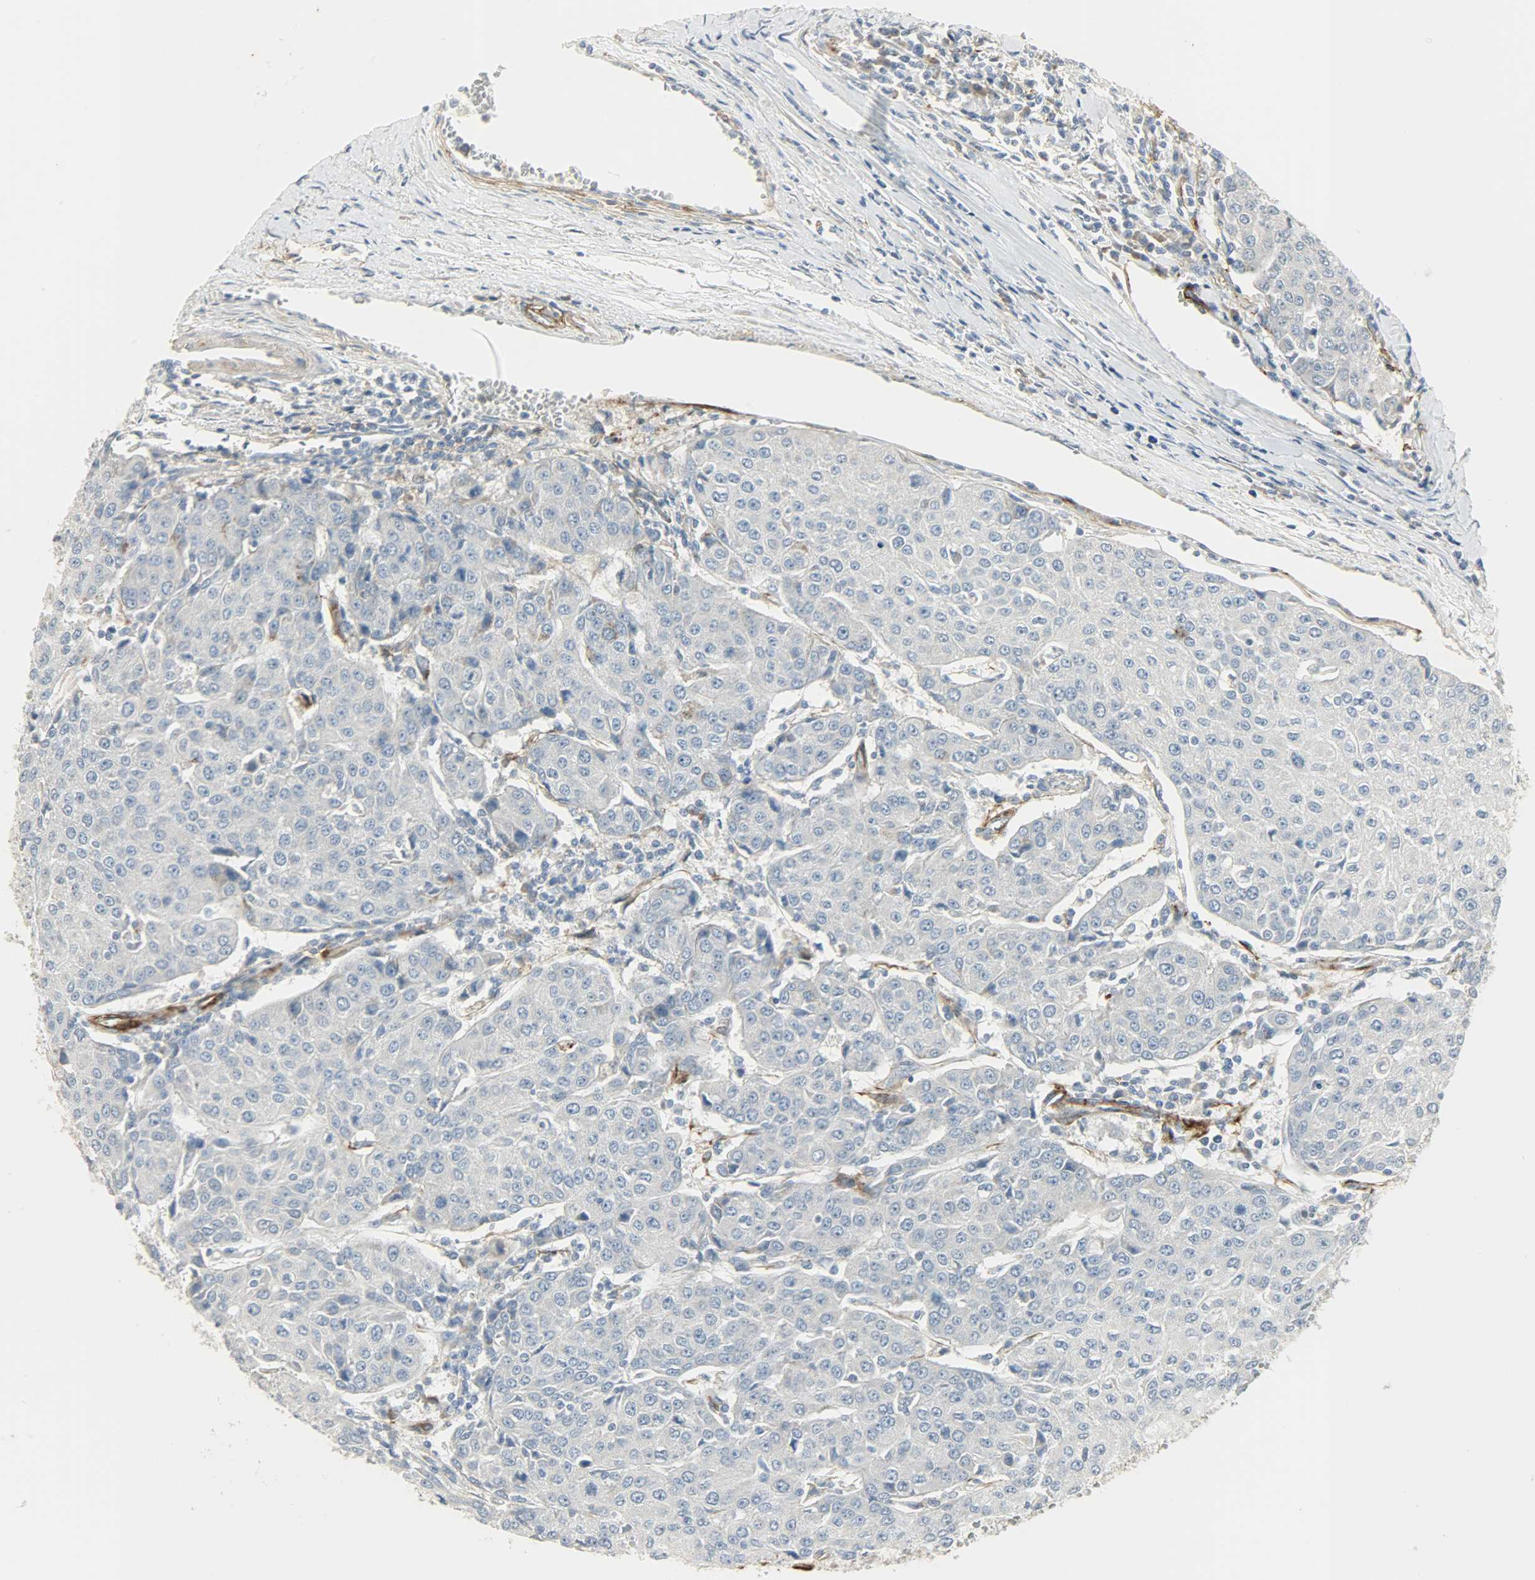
{"staining": {"intensity": "negative", "quantity": "none", "location": "none"}, "tissue": "urothelial cancer", "cell_type": "Tumor cells", "image_type": "cancer", "snomed": [{"axis": "morphology", "description": "Urothelial carcinoma, High grade"}, {"axis": "topography", "description": "Urinary bladder"}], "caption": "Photomicrograph shows no significant protein positivity in tumor cells of high-grade urothelial carcinoma.", "gene": "ENPEP", "patient": {"sex": "female", "age": 85}}